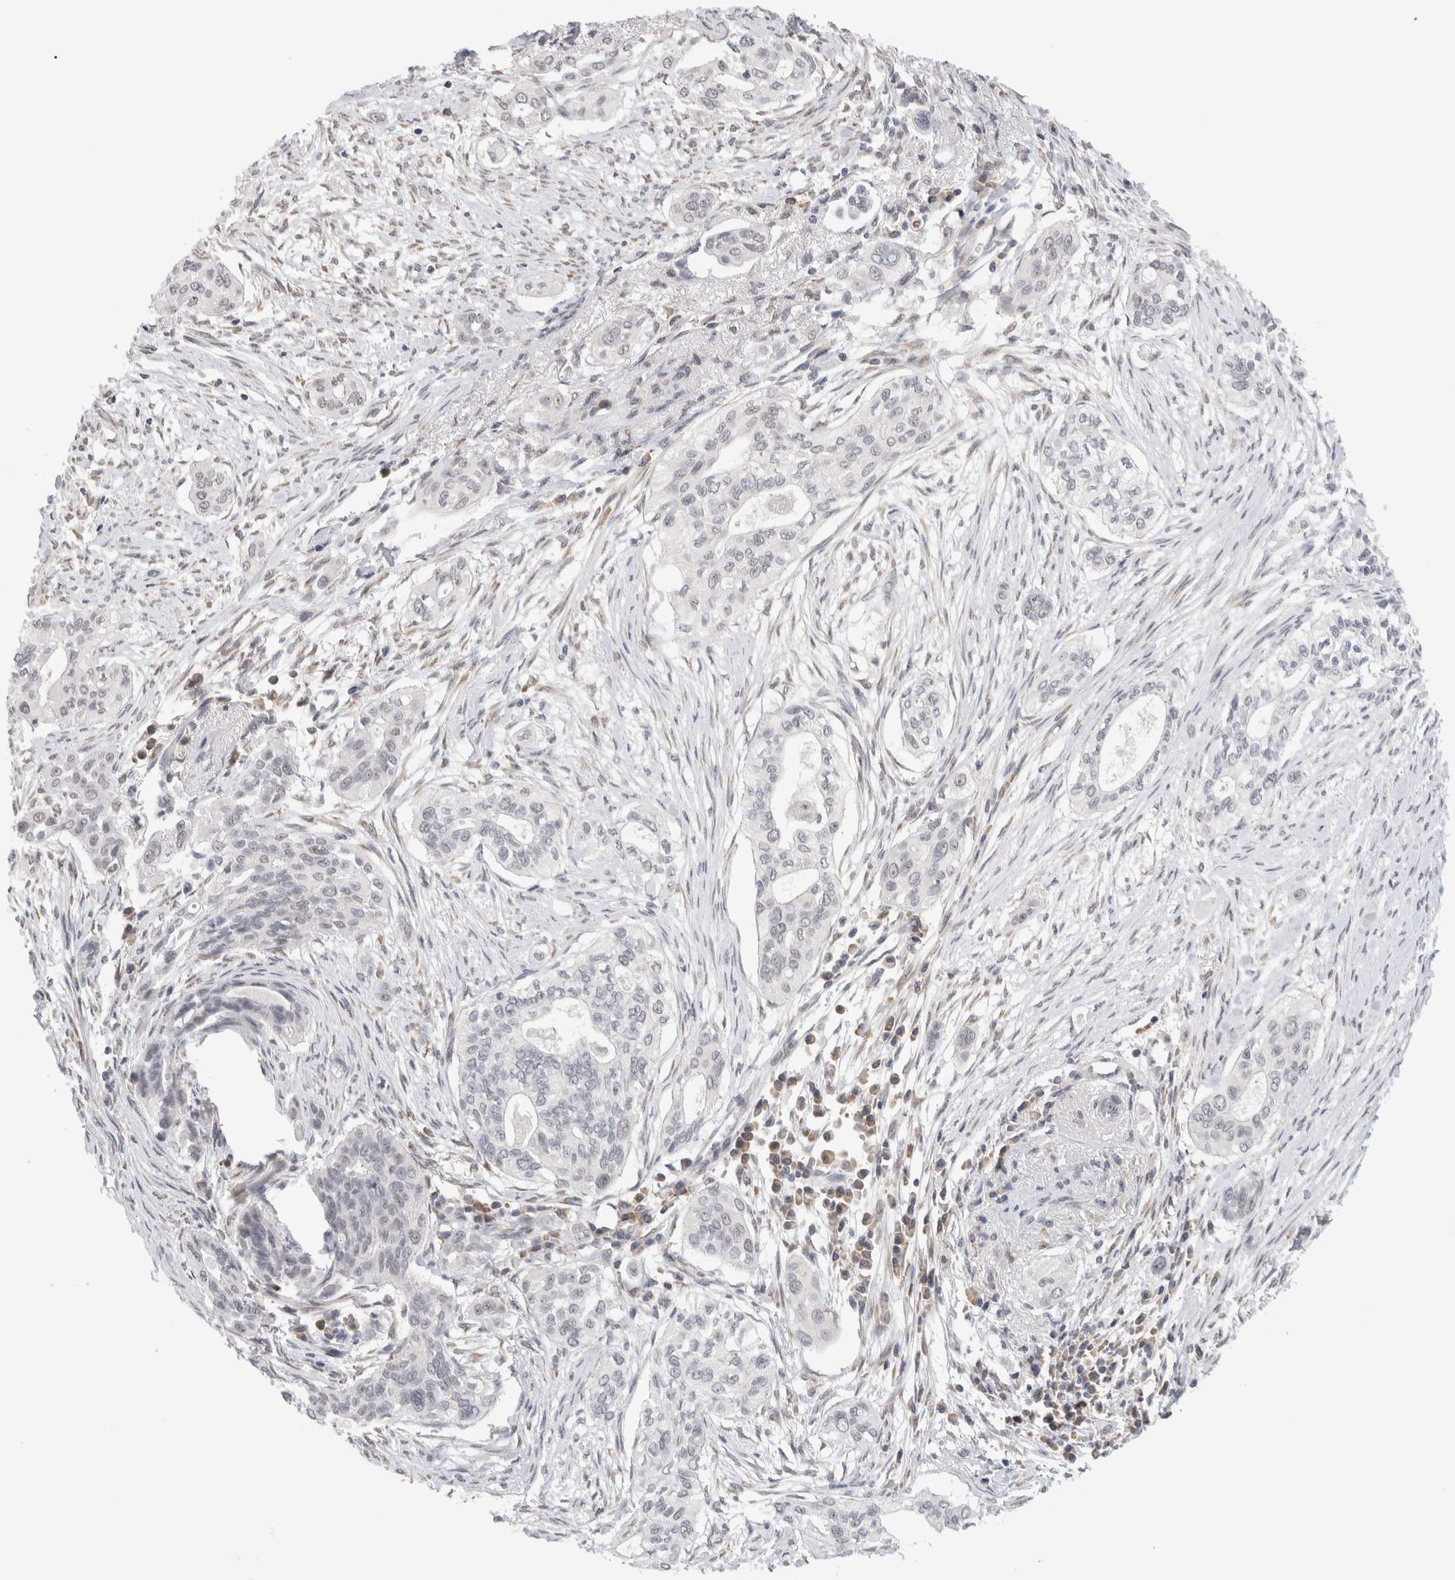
{"staining": {"intensity": "negative", "quantity": "none", "location": "none"}, "tissue": "pancreatic cancer", "cell_type": "Tumor cells", "image_type": "cancer", "snomed": [{"axis": "morphology", "description": "Adenocarcinoma, NOS"}, {"axis": "topography", "description": "Pancreas"}], "caption": "Human pancreatic adenocarcinoma stained for a protein using immunohistochemistry demonstrates no positivity in tumor cells.", "gene": "HDLBP", "patient": {"sex": "female", "age": 60}}